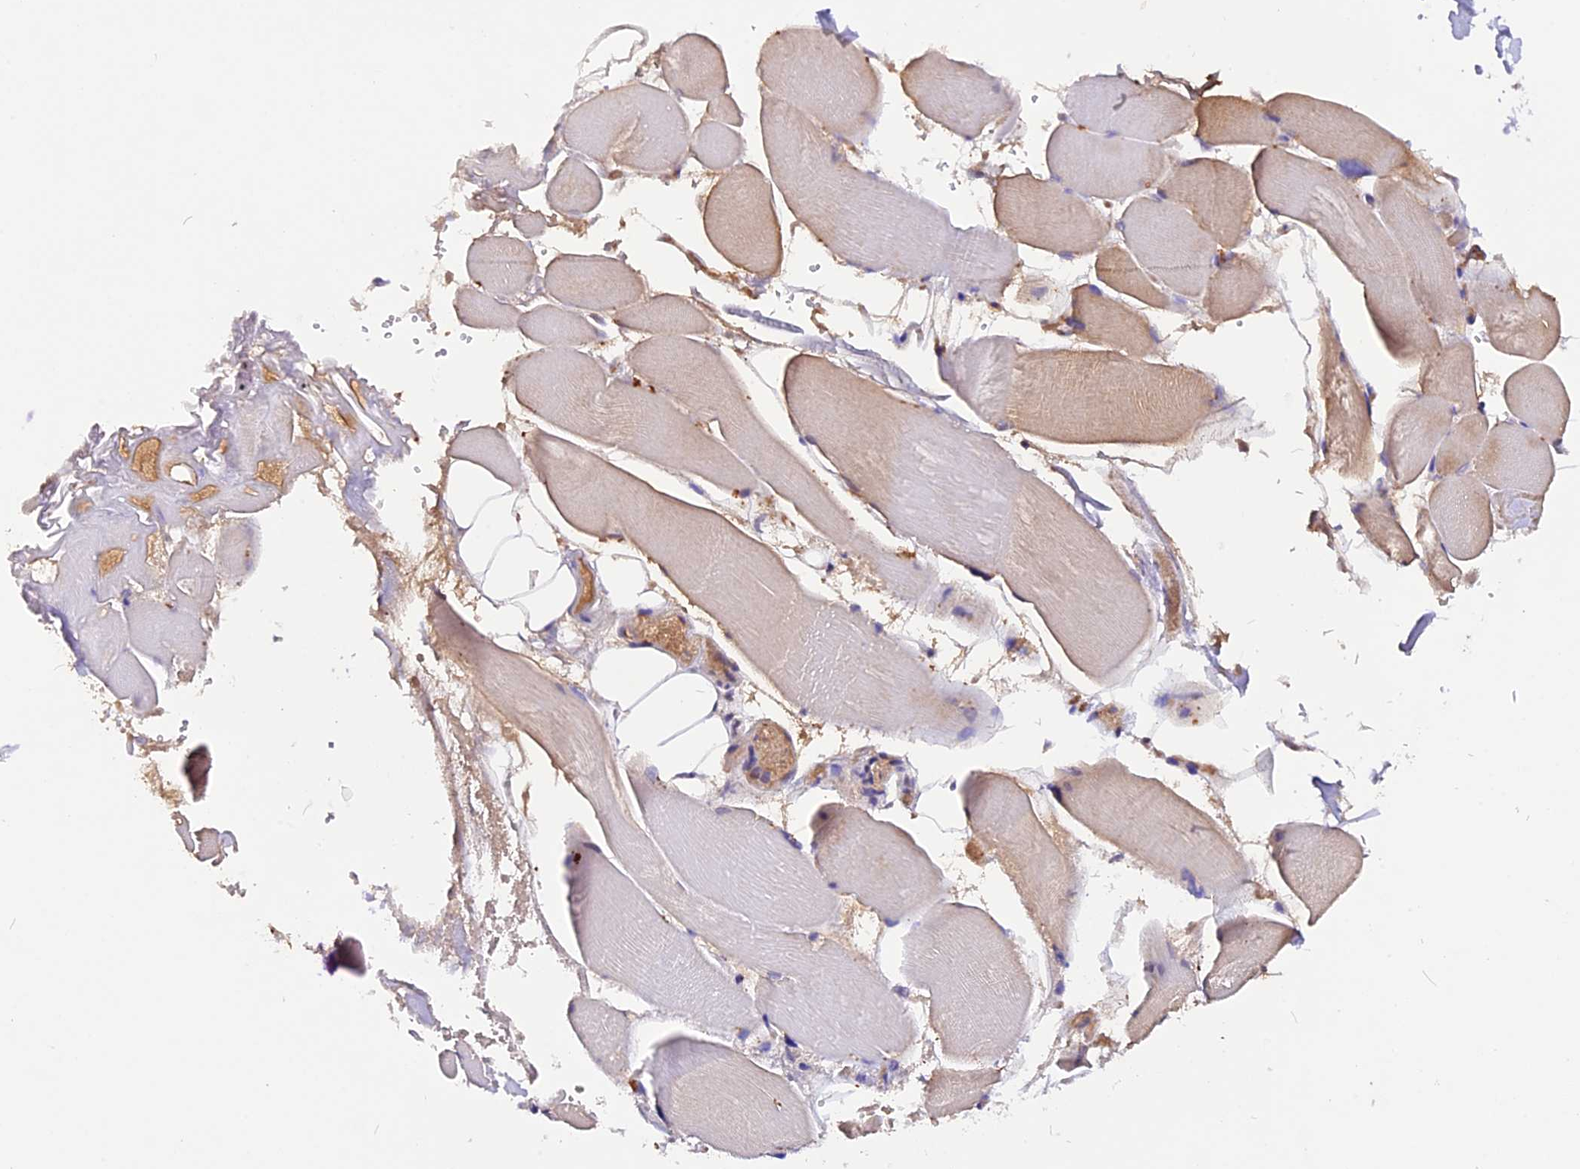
{"staining": {"intensity": "weak", "quantity": "25%-75%", "location": "cytoplasmic/membranous"}, "tissue": "skeletal muscle", "cell_type": "Myocytes", "image_type": "normal", "snomed": [{"axis": "morphology", "description": "Normal tissue, NOS"}, {"axis": "morphology", "description": "Basal cell carcinoma"}, {"axis": "topography", "description": "Skeletal muscle"}], "caption": "This is a photomicrograph of IHC staining of normal skeletal muscle, which shows weak staining in the cytoplasmic/membranous of myocytes.", "gene": "MARK4", "patient": {"sex": "female", "age": 64}}